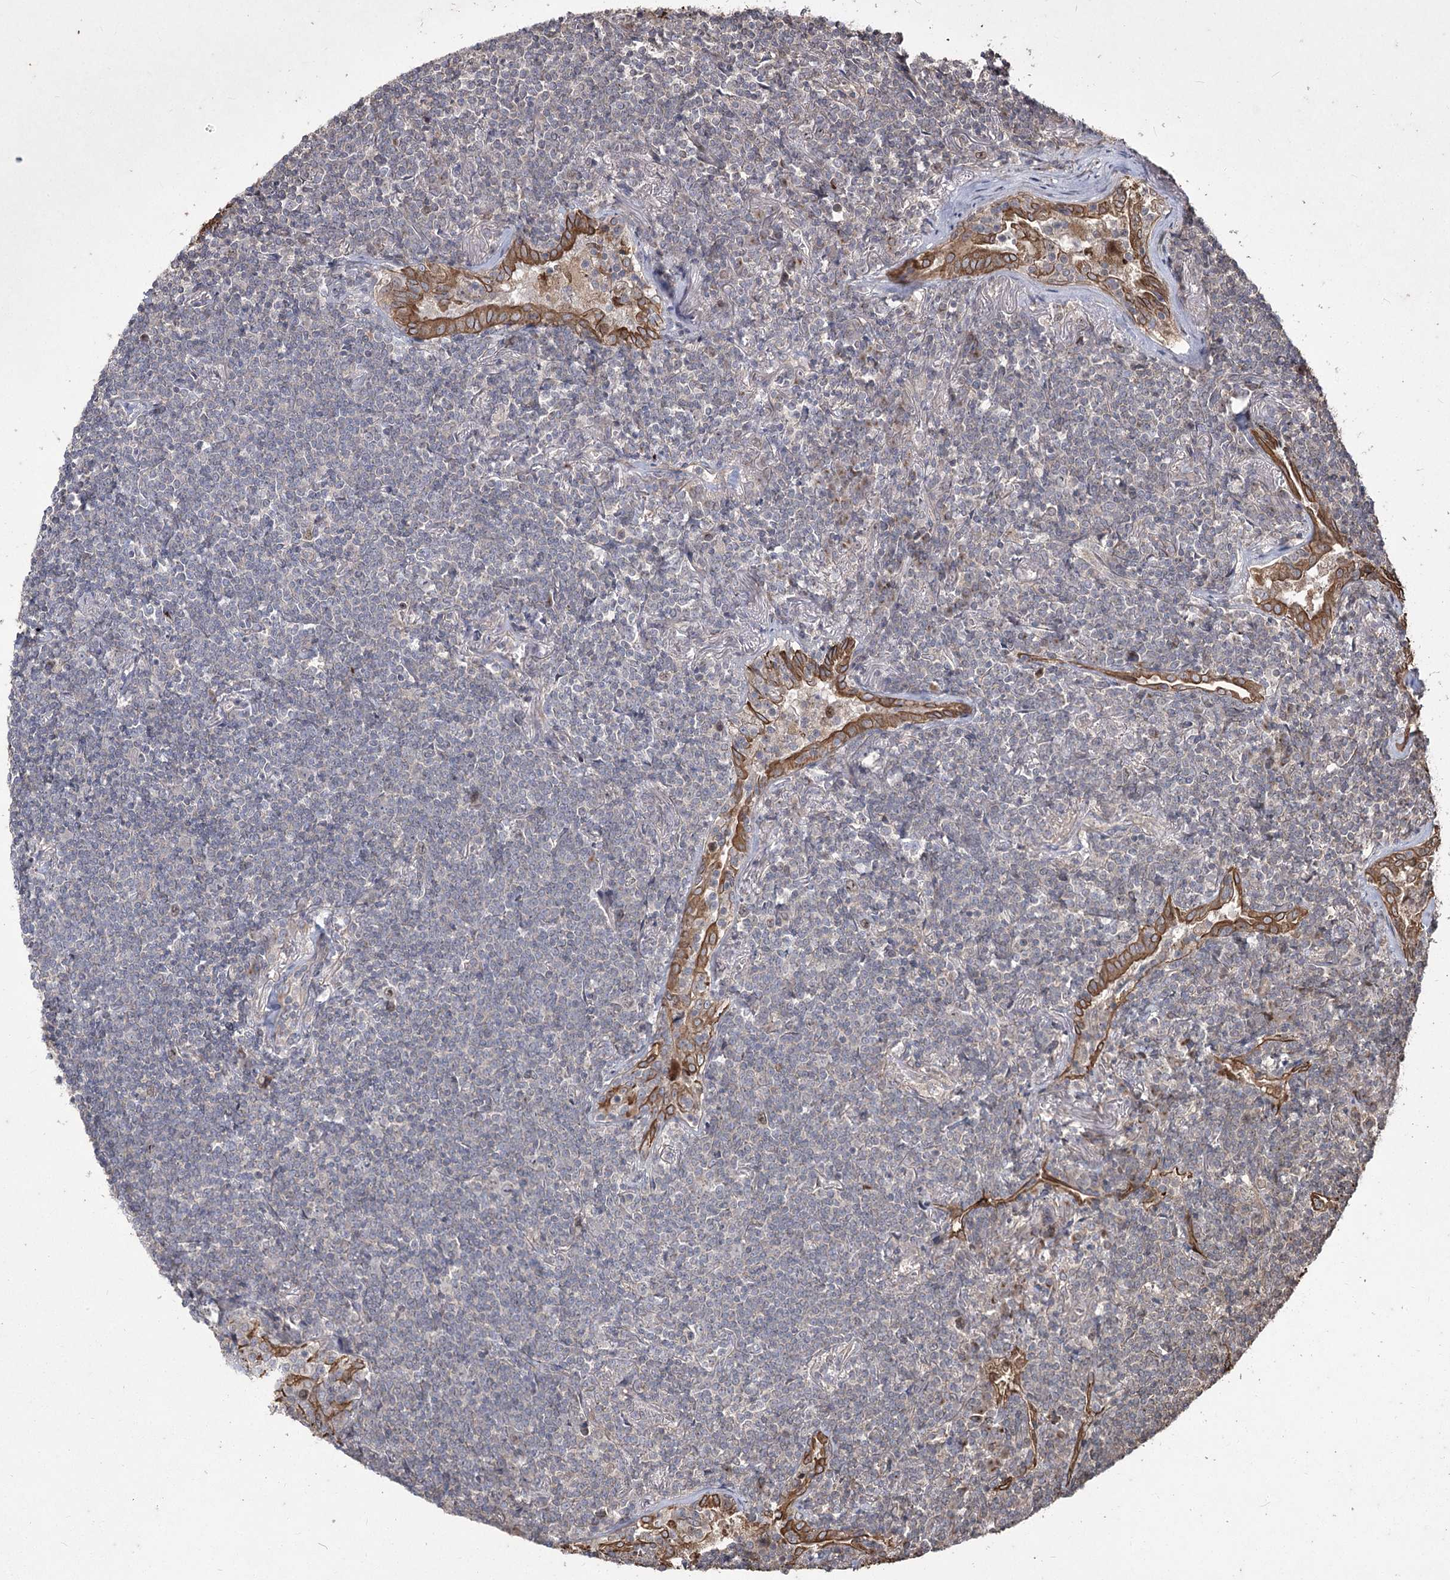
{"staining": {"intensity": "negative", "quantity": "none", "location": "none"}, "tissue": "lymphoma", "cell_type": "Tumor cells", "image_type": "cancer", "snomed": [{"axis": "morphology", "description": "Malignant lymphoma, non-Hodgkin's type, Low grade"}, {"axis": "topography", "description": "Lung"}], "caption": "Immunohistochemistry histopathology image of malignant lymphoma, non-Hodgkin's type (low-grade) stained for a protein (brown), which demonstrates no expression in tumor cells. Brightfield microscopy of IHC stained with DAB (brown) and hematoxylin (blue), captured at high magnification.", "gene": "PRC1", "patient": {"sex": "female", "age": 71}}